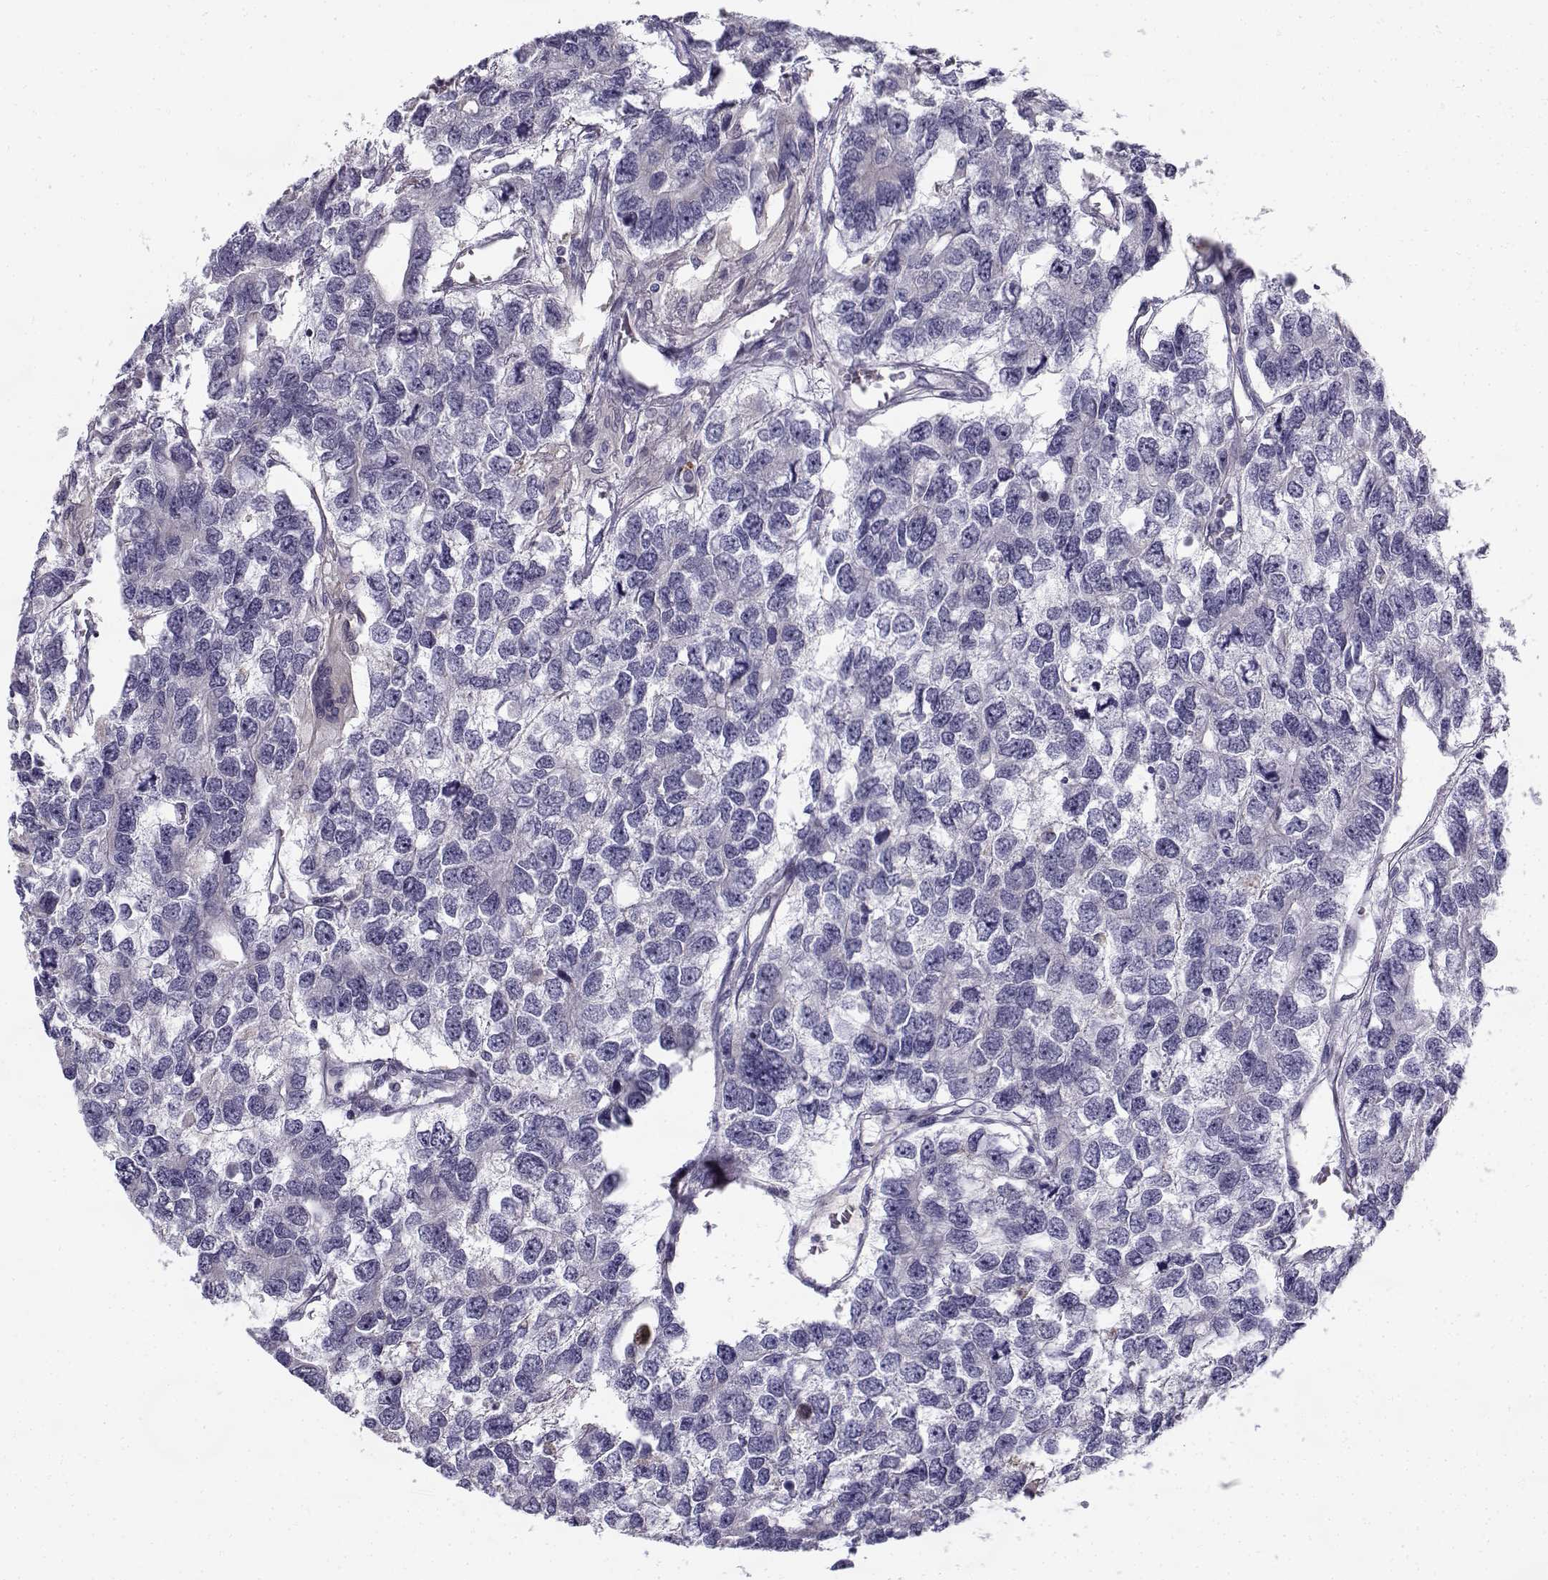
{"staining": {"intensity": "negative", "quantity": "none", "location": "none"}, "tissue": "testis cancer", "cell_type": "Tumor cells", "image_type": "cancer", "snomed": [{"axis": "morphology", "description": "Seminoma, NOS"}, {"axis": "topography", "description": "Testis"}], "caption": "Testis cancer (seminoma) was stained to show a protein in brown. There is no significant staining in tumor cells.", "gene": "CREB3L3", "patient": {"sex": "male", "age": 52}}